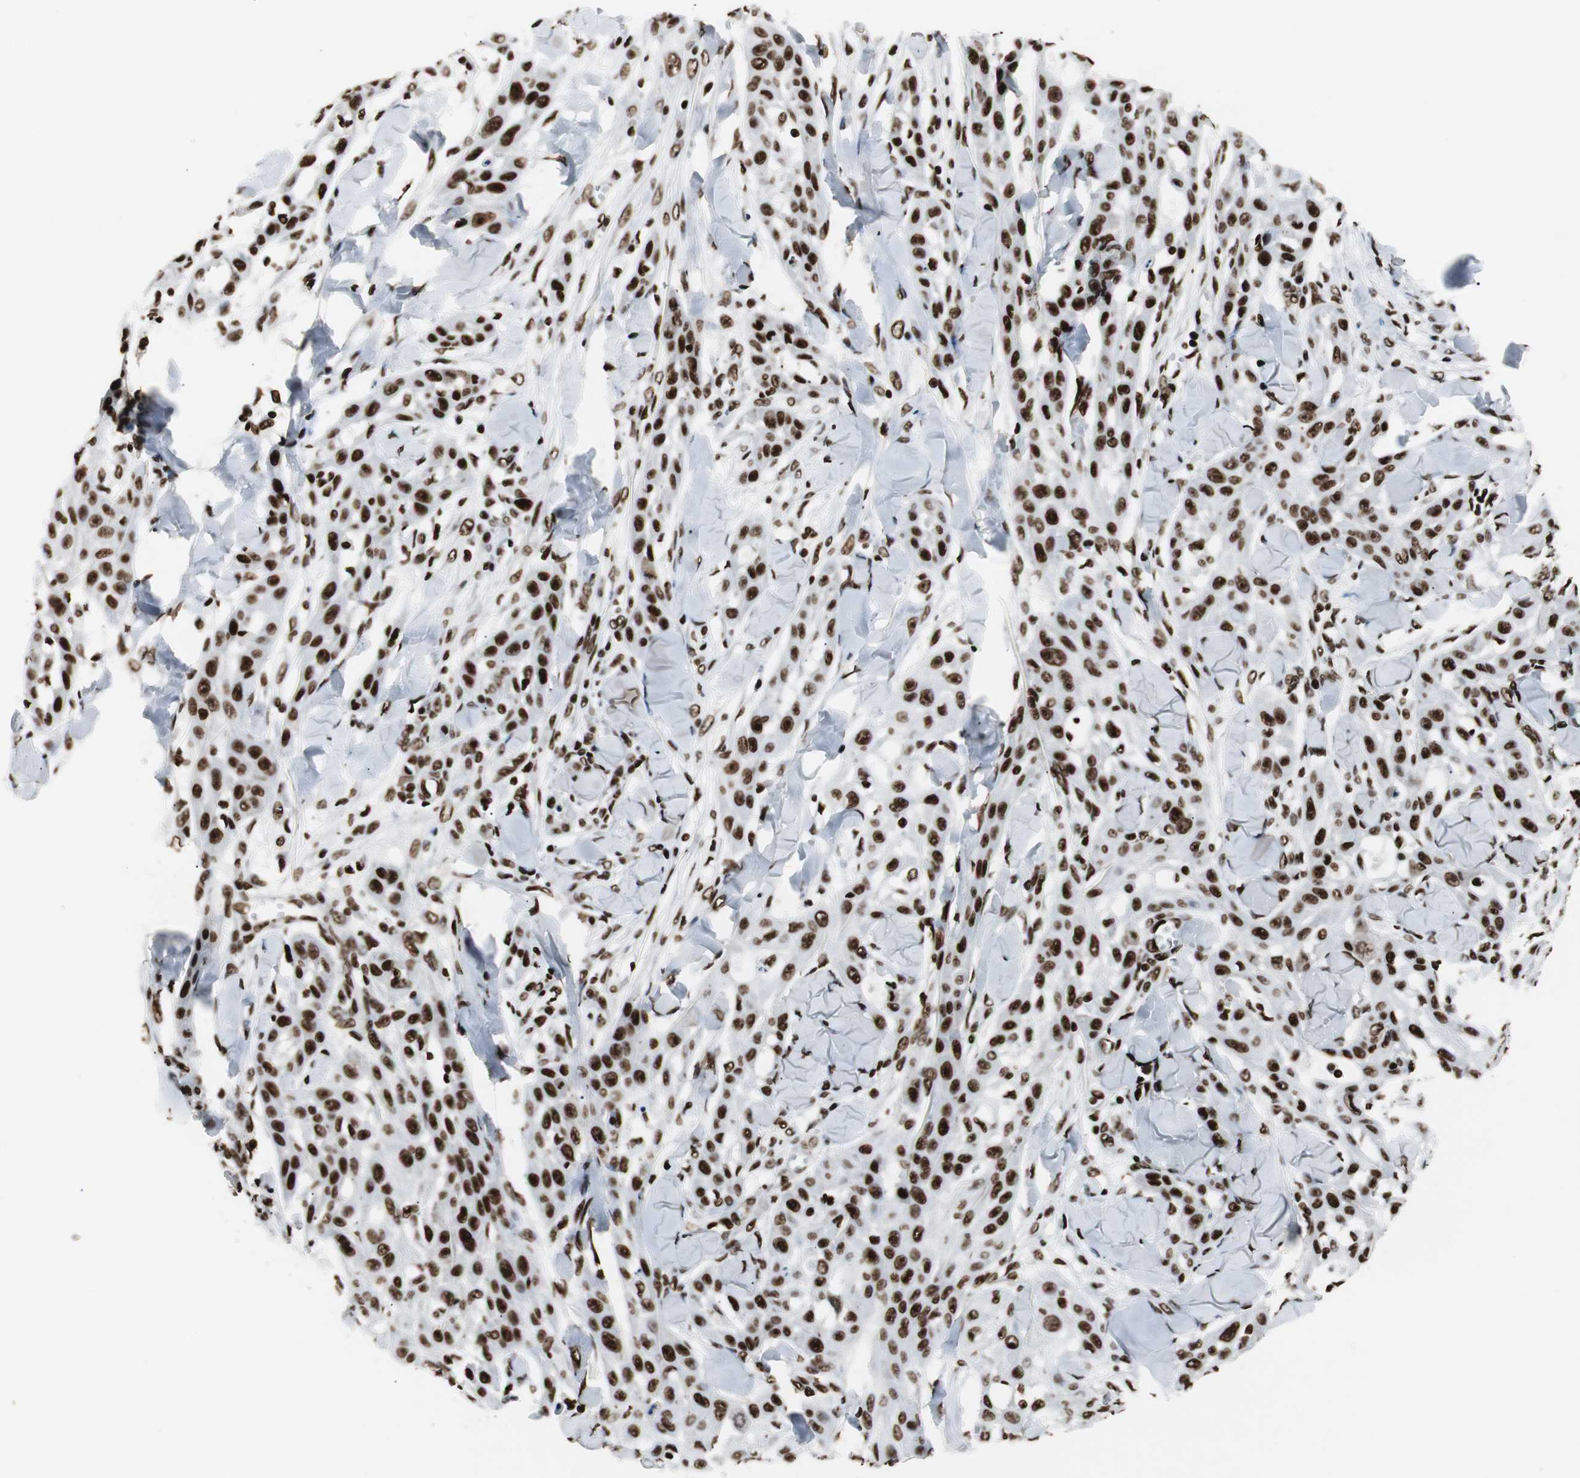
{"staining": {"intensity": "strong", "quantity": ">75%", "location": "nuclear"}, "tissue": "skin cancer", "cell_type": "Tumor cells", "image_type": "cancer", "snomed": [{"axis": "morphology", "description": "Squamous cell carcinoma, NOS"}, {"axis": "topography", "description": "Skin"}], "caption": "An immunohistochemistry photomicrograph of tumor tissue is shown. Protein staining in brown labels strong nuclear positivity in skin squamous cell carcinoma within tumor cells.", "gene": "MTA2", "patient": {"sex": "male", "age": 24}}